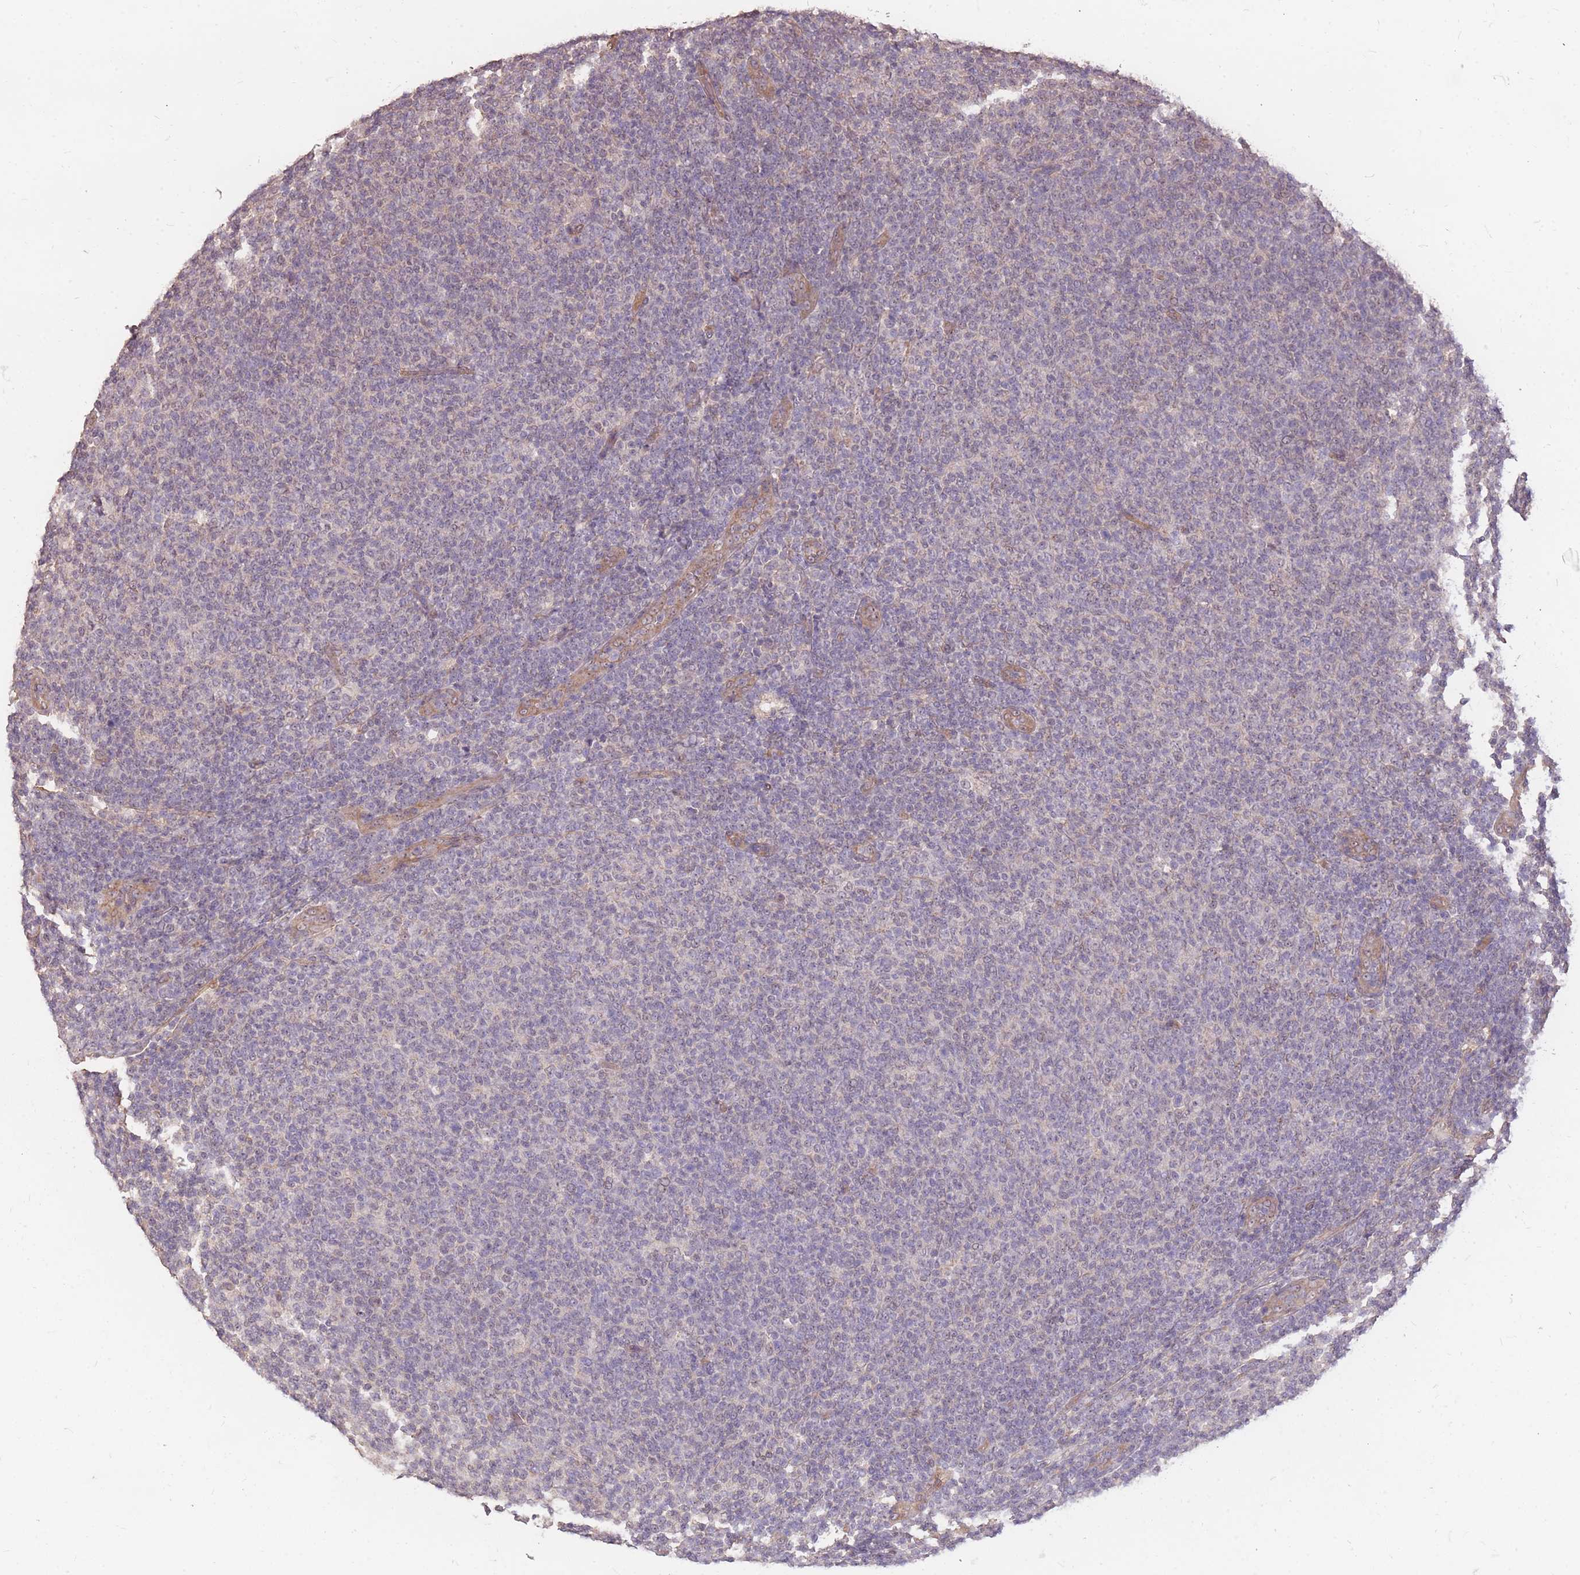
{"staining": {"intensity": "negative", "quantity": "none", "location": "none"}, "tissue": "lymphoma", "cell_type": "Tumor cells", "image_type": "cancer", "snomed": [{"axis": "morphology", "description": "Malignant lymphoma, non-Hodgkin's type, Low grade"}, {"axis": "topography", "description": "Lymph node"}], "caption": "High power microscopy histopathology image of an immunohistochemistry (IHC) photomicrograph of low-grade malignant lymphoma, non-Hodgkin's type, revealing no significant expression in tumor cells. The staining is performed using DAB brown chromogen with nuclei counter-stained in using hematoxylin.", "gene": "DYNC1LI2", "patient": {"sex": "male", "age": 66}}